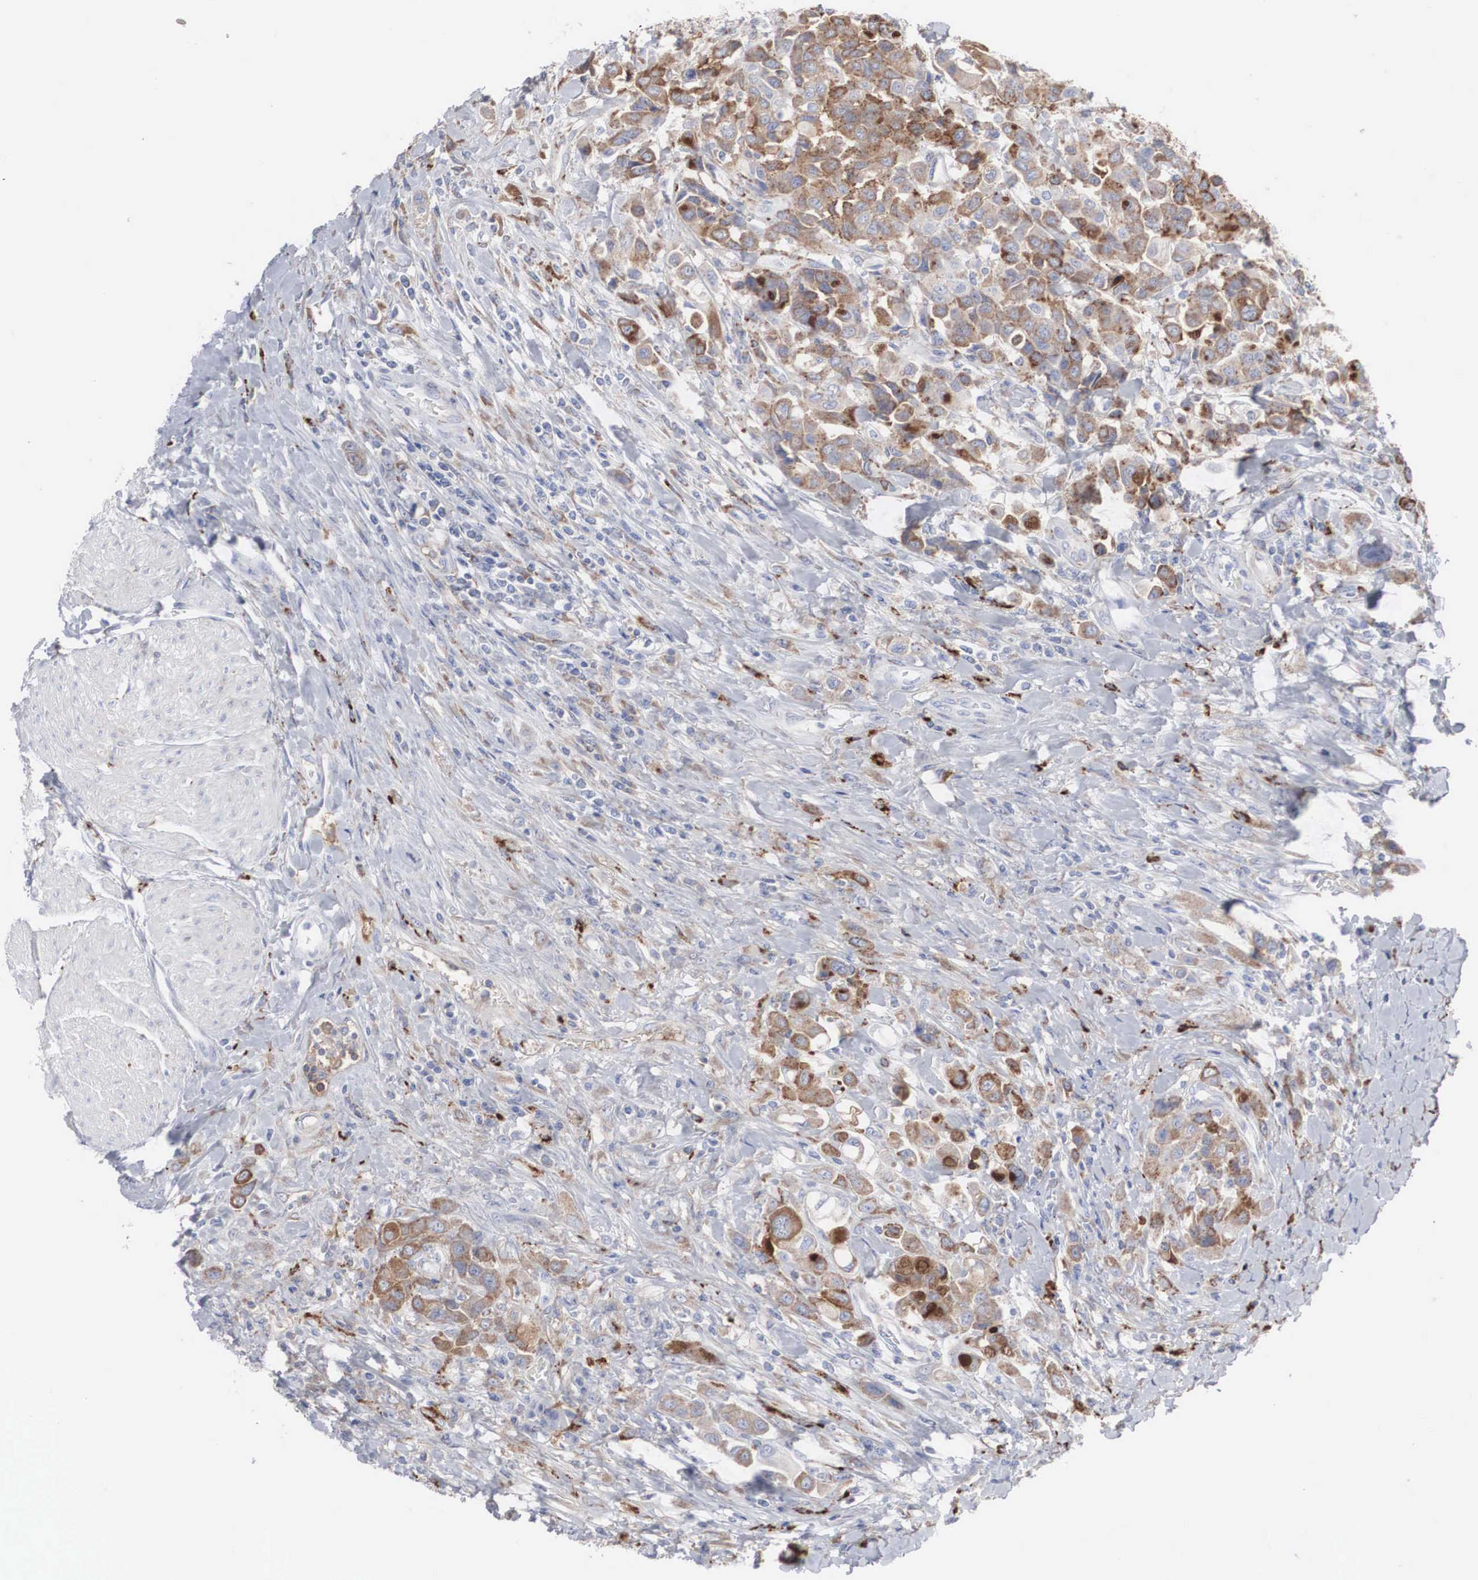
{"staining": {"intensity": "moderate", "quantity": "25%-75%", "location": "cytoplasmic/membranous"}, "tissue": "urothelial cancer", "cell_type": "Tumor cells", "image_type": "cancer", "snomed": [{"axis": "morphology", "description": "Urothelial carcinoma, High grade"}, {"axis": "topography", "description": "Urinary bladder"}], "caption": "This is an image of immunohistochemistry (IHC) staining of urothelial cancer, which shows moderate positivity in the cytoplasmic/membranous of tumor cells.", "gene": "LGALS3BP", "patient": {"sex": "male", "age": 50}}